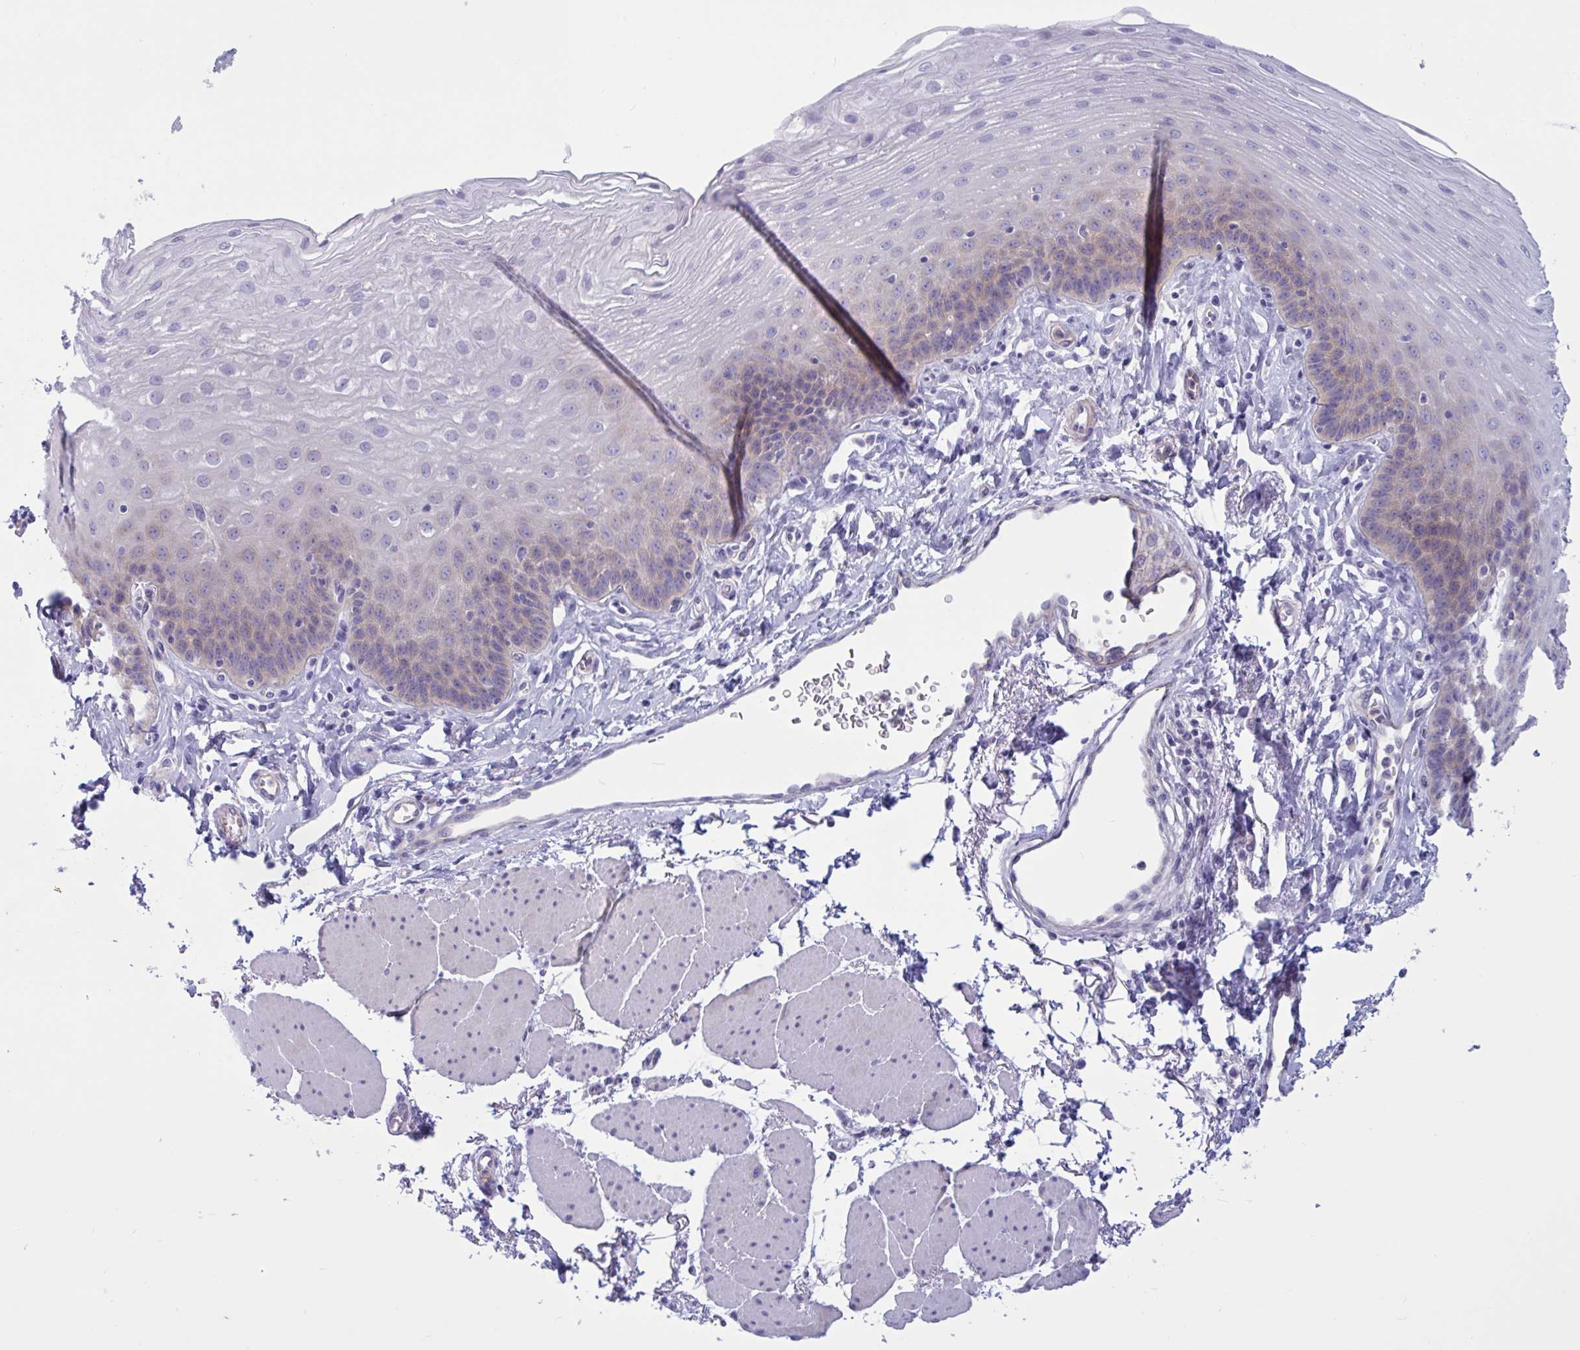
{"staining": {"intensity": "weak", "quantity": "<25%", "location": "cytoplasmic/membranous"}, "tissue": "esophagus", "cell_type": "Squamous epithelial cells", "image_type": "normal", "snomed": [{"axis": "morphology", "description": "Normal tissue, NOS"}, {"axis": "topography", "description": "Esophagus"}], "caption": "A high-resolution photomicrograph shows immunohistochemistry staining of normal esophagus, which demonstrates no significant positivity in squamous epithelial cells.", "gene": "OXLD1", "patient": {"sex": "female", "age": 81}}